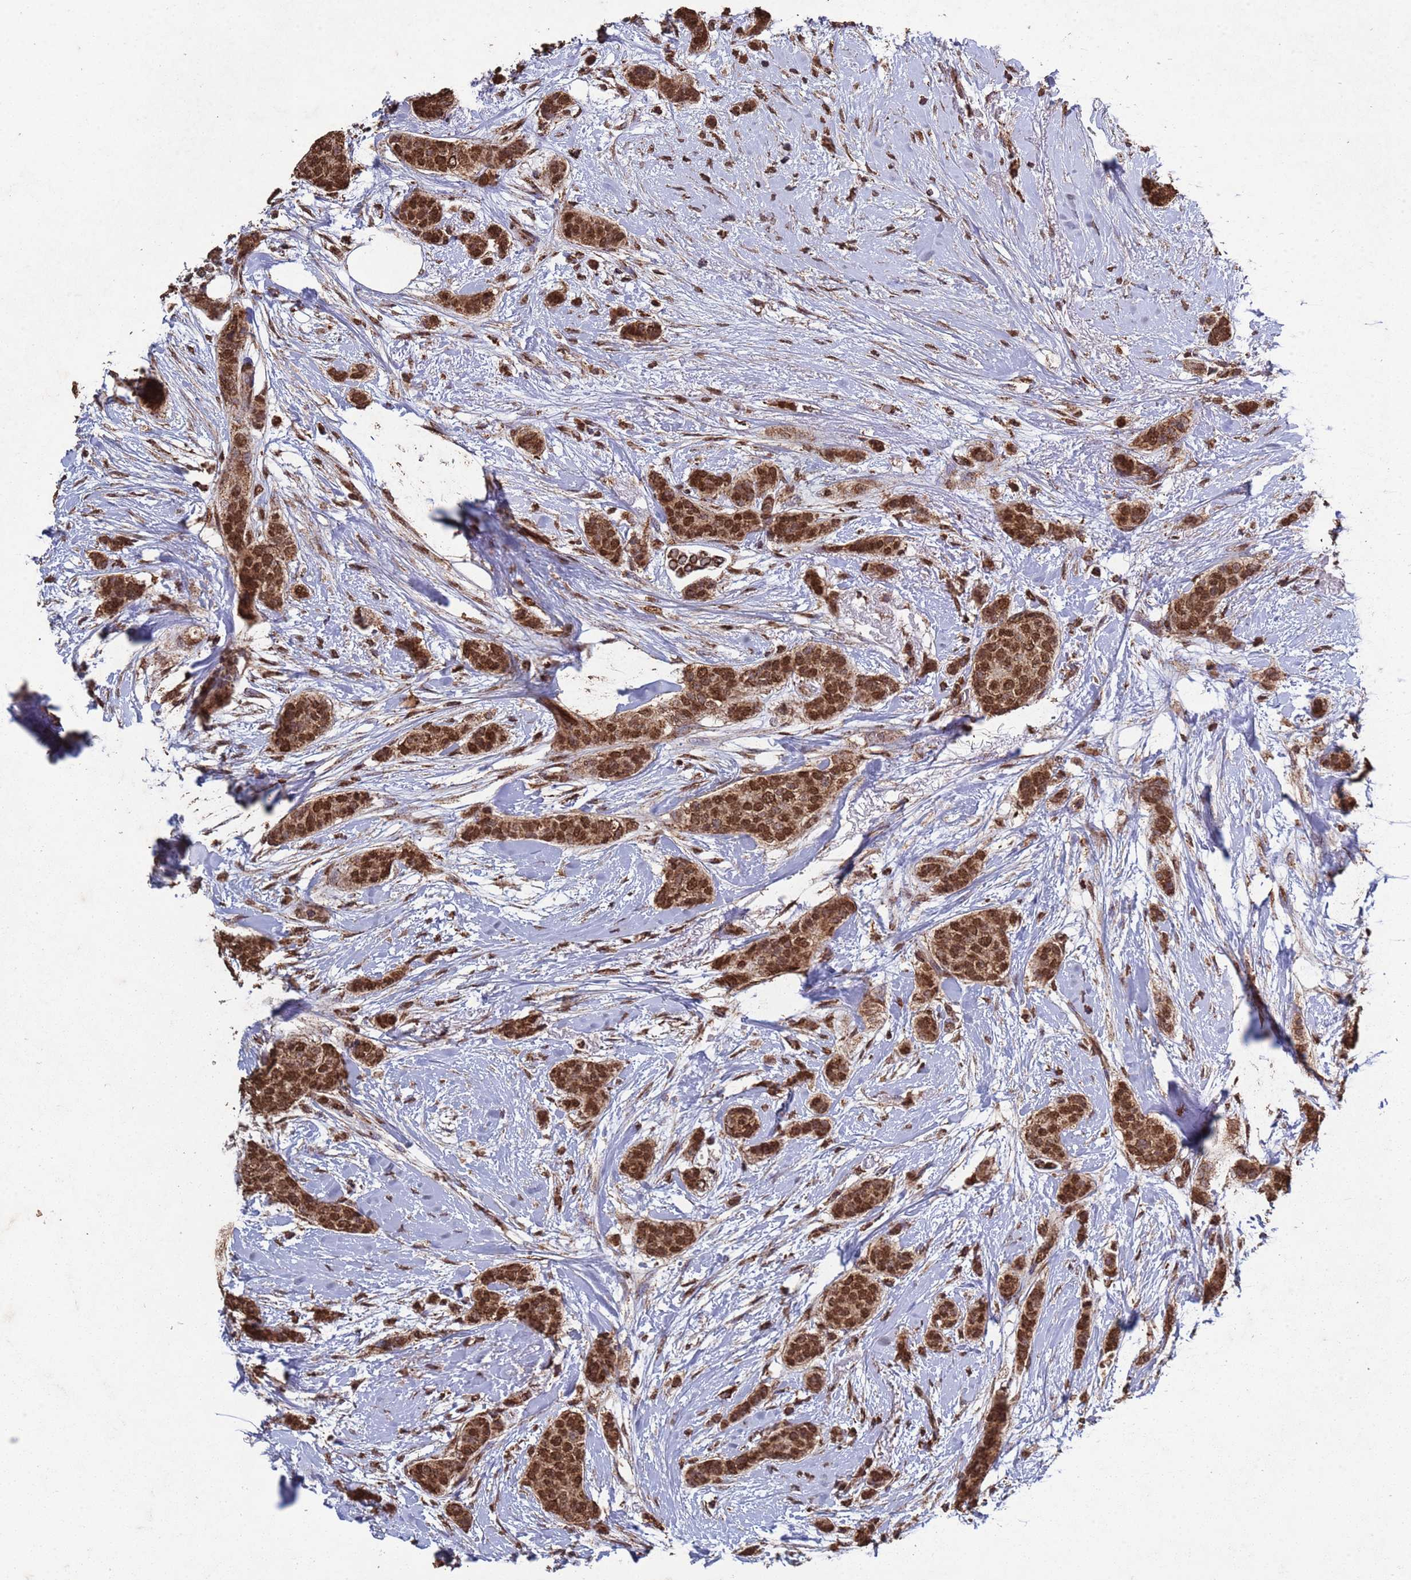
{"staining": {"intensity": "strong", "quantity": ">75%", "location": "cytoplasmic/membranous,nuclear"}, "tissue": "breast cancer", "cell_type": "Tumor cells", "image_type": "cancer", "snomed": [{"axis": "morphology", "description": "Duct carcinoma"}, {"axis": "topography", "description": "Breast"}], "caption": "Tumor cells display high levels of strong cytoplasmic/membranous and nuclear staining in approximately >75% of cells in invasive ductal carcinoma (breast).", "gene": "HDAC10", "patient": {"sex": "female", "age": 72}}